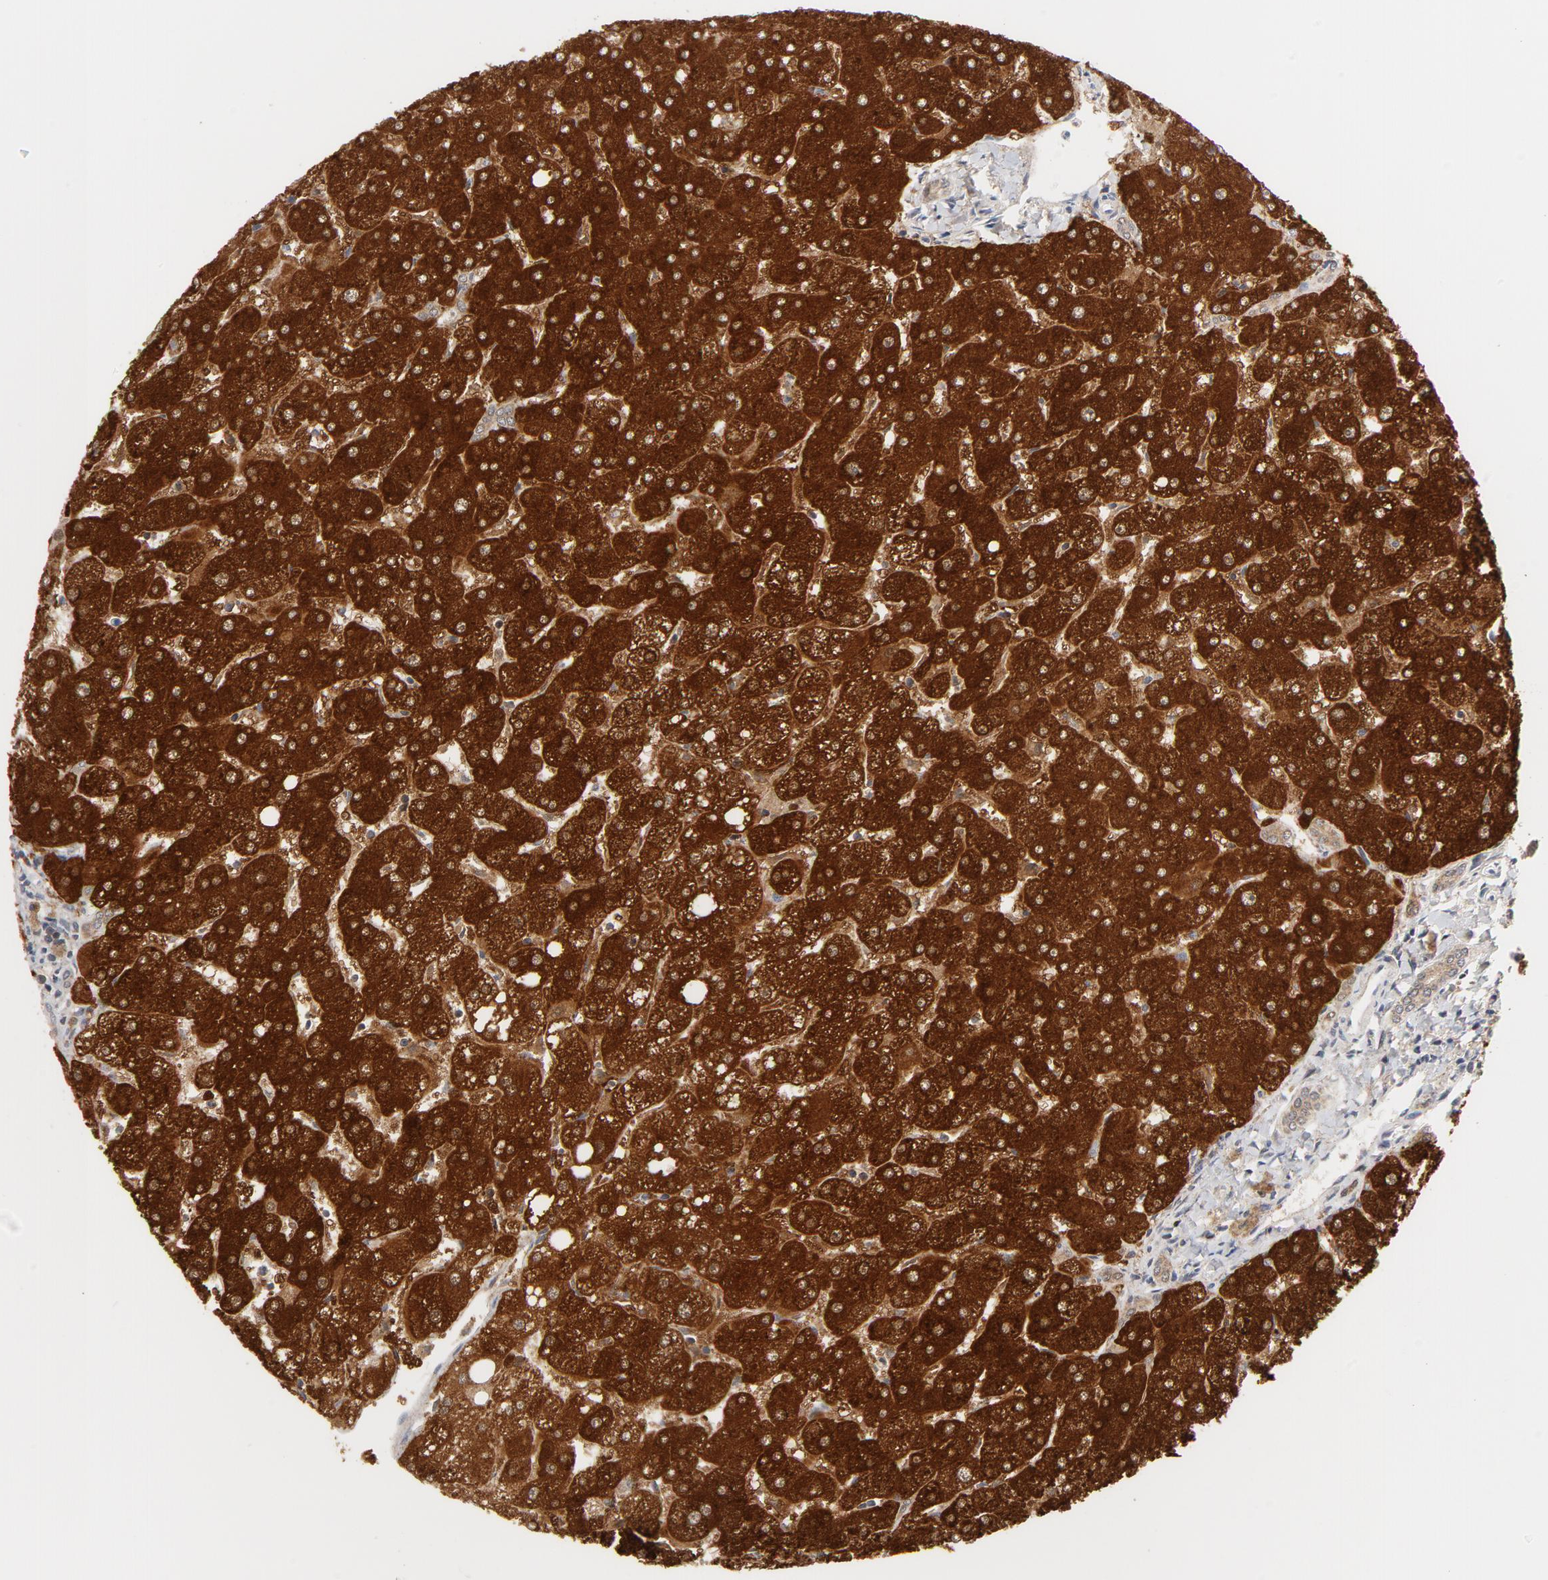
{"staining": {"intensity": "moderate", "quantity": ">75%", "location": "cytoplasmic/membranous"}, "tissue": "liver", "cell_type": "Cholangiocytes", "image_type": "normal", "snomed": [{"axis": "morphology", "description": "Normal tissue, NOS"}, {"axis": "topography", "description": "Liver"}], "caption": "The histopathology image exhibits immunohistochemical staining of unremarkable liver. There is moderate cytoplasmic/membranous positivity is appreciated in approximately >75% of cholangiocytes. The staining is performed using DAB brown chromogen to label protein expression. The nuclei are counter-stained blue using hematoxylin.", "gene": "RAPGEF4", "patient": {"sex": "male", "age": 67}}